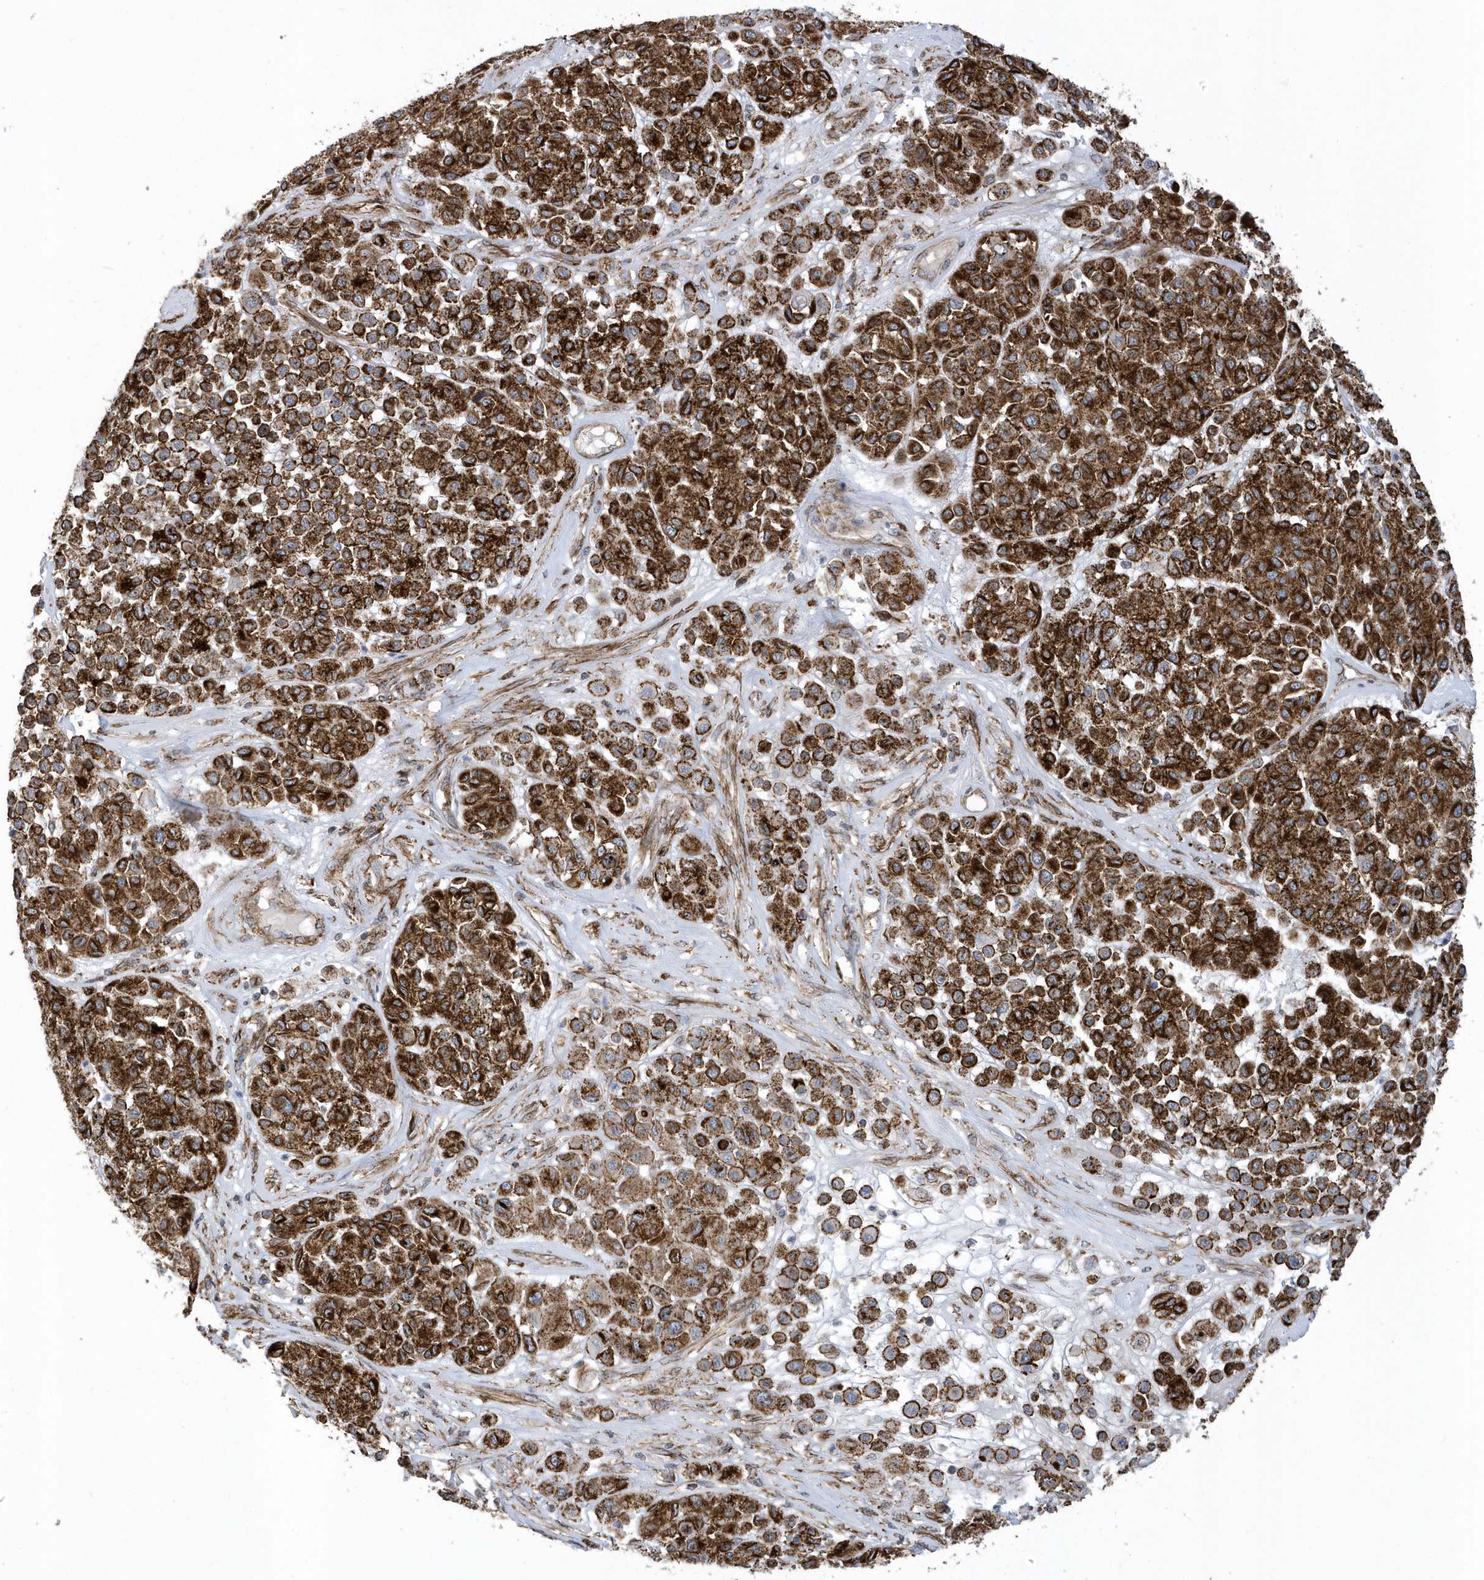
{"staining": {"intensity": "strong", "quantity": ">75%", "location": "cytoplasmic/membranous"}, "tissue": "melanoma", "cell_type": "Tumor cells", "image_type": "cancer", "snomed": [{"axis": "morphology", "description": "Malignant melanoma, Metastatic site"}, {"axis": "topography", "description": "Soft tissue"}], "caption": "Strong cytoplasmic/membranous protein staining is present in about >75% of tumor cells in malignant melanoma (metastatic site). (Brightfield microscopy of DAB IHC at high magnification).", "gene": "HRH4", "patient": {"sex": "male", "age": 41}}